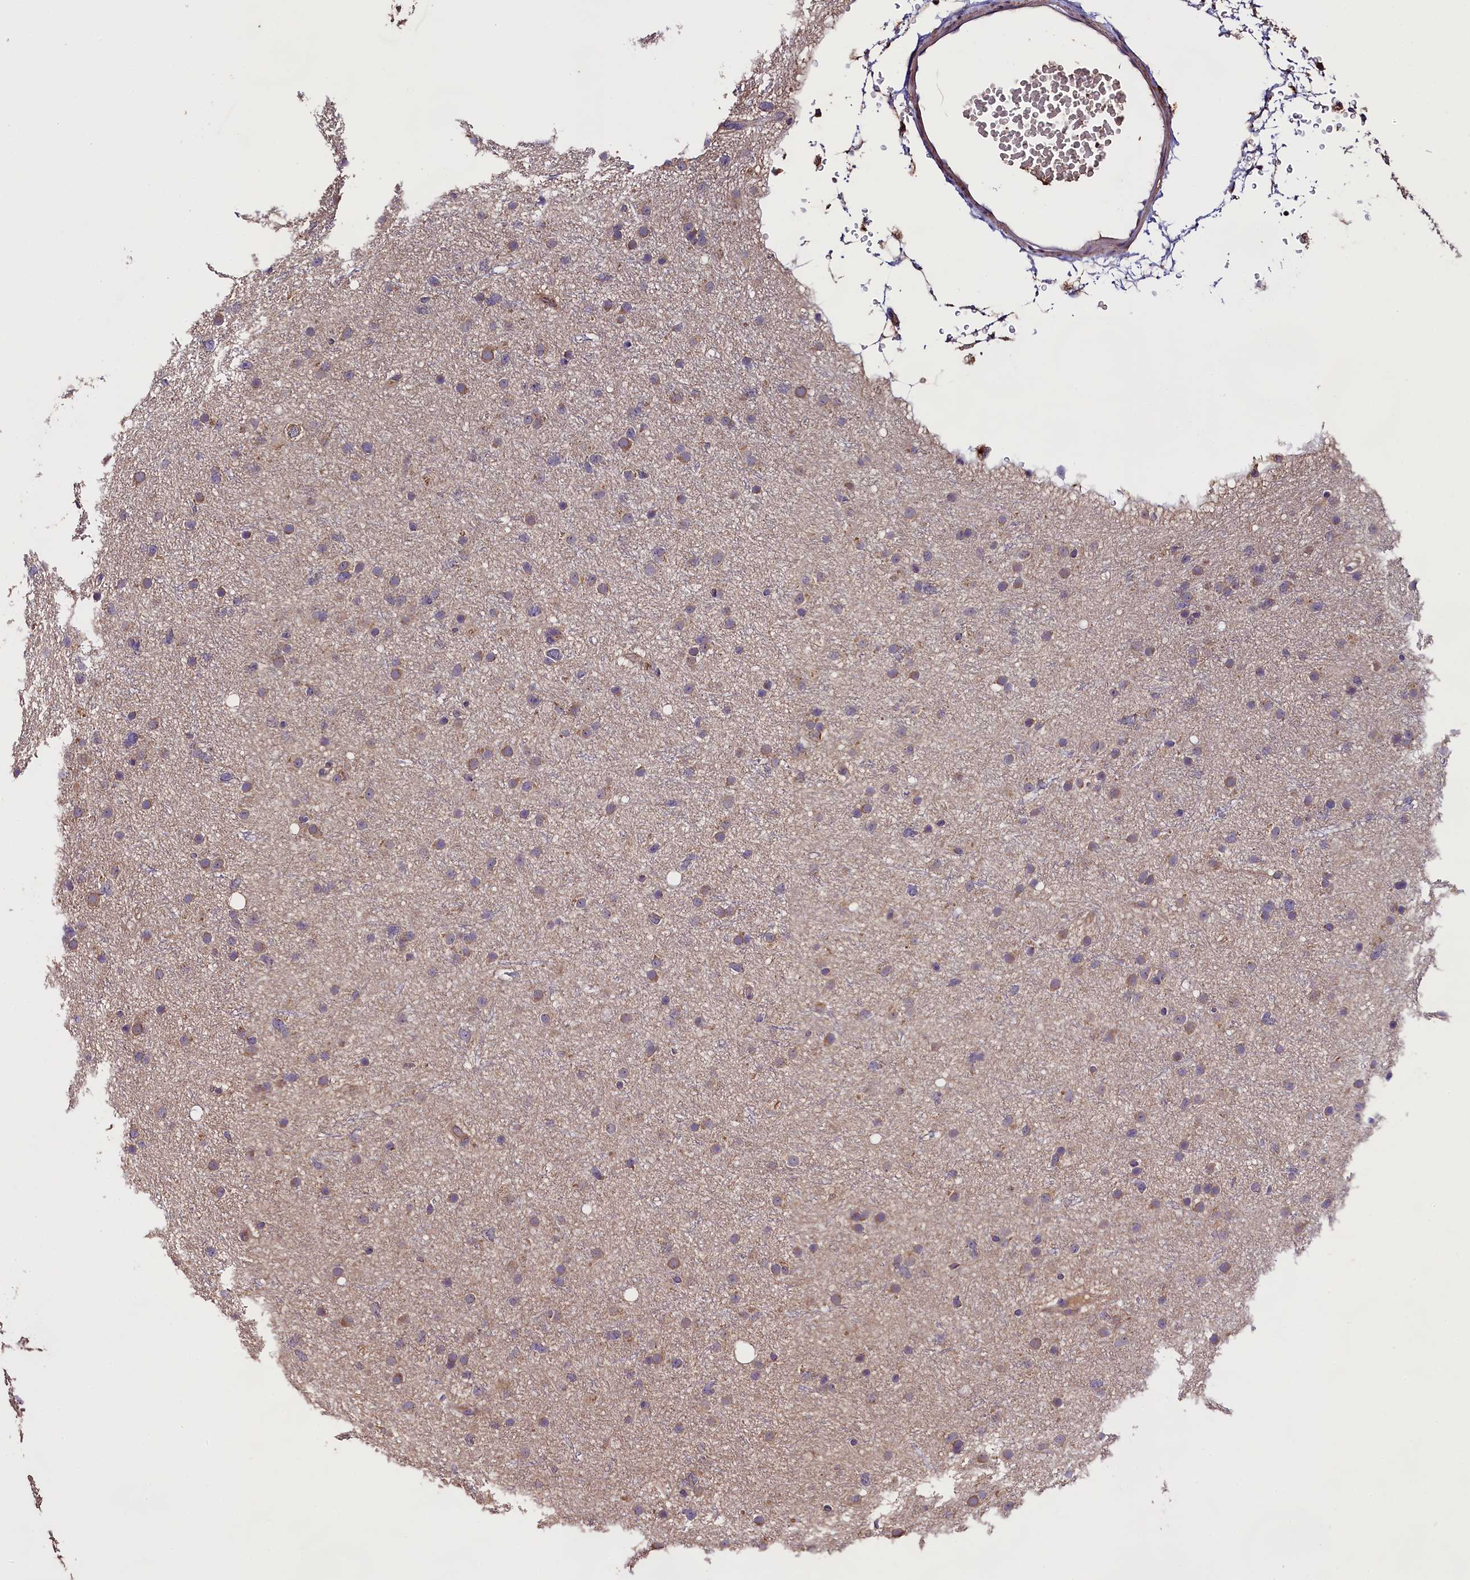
{"staining": {"intensity": "weak", "quantity": "25%-75%", "location": "cytoplasmic/membranous"}, "tissue": "glioma", "cell_type": "Tumor cells", "image_type": "cancer", "snomed": [{"axis": "morphology", "description": "Glioma, malignant, Low grade"}, {"axis": "topography", "description": "Cerebral cortex"}], "caption": "There is low levels of weak cytoplasmic/membranous expression in tumor cells of glioma, as demonstrated by immunohistochemical staining (brown color).", "gene": "ENKD1", "patient": {"sex": "female", "age": 39}}